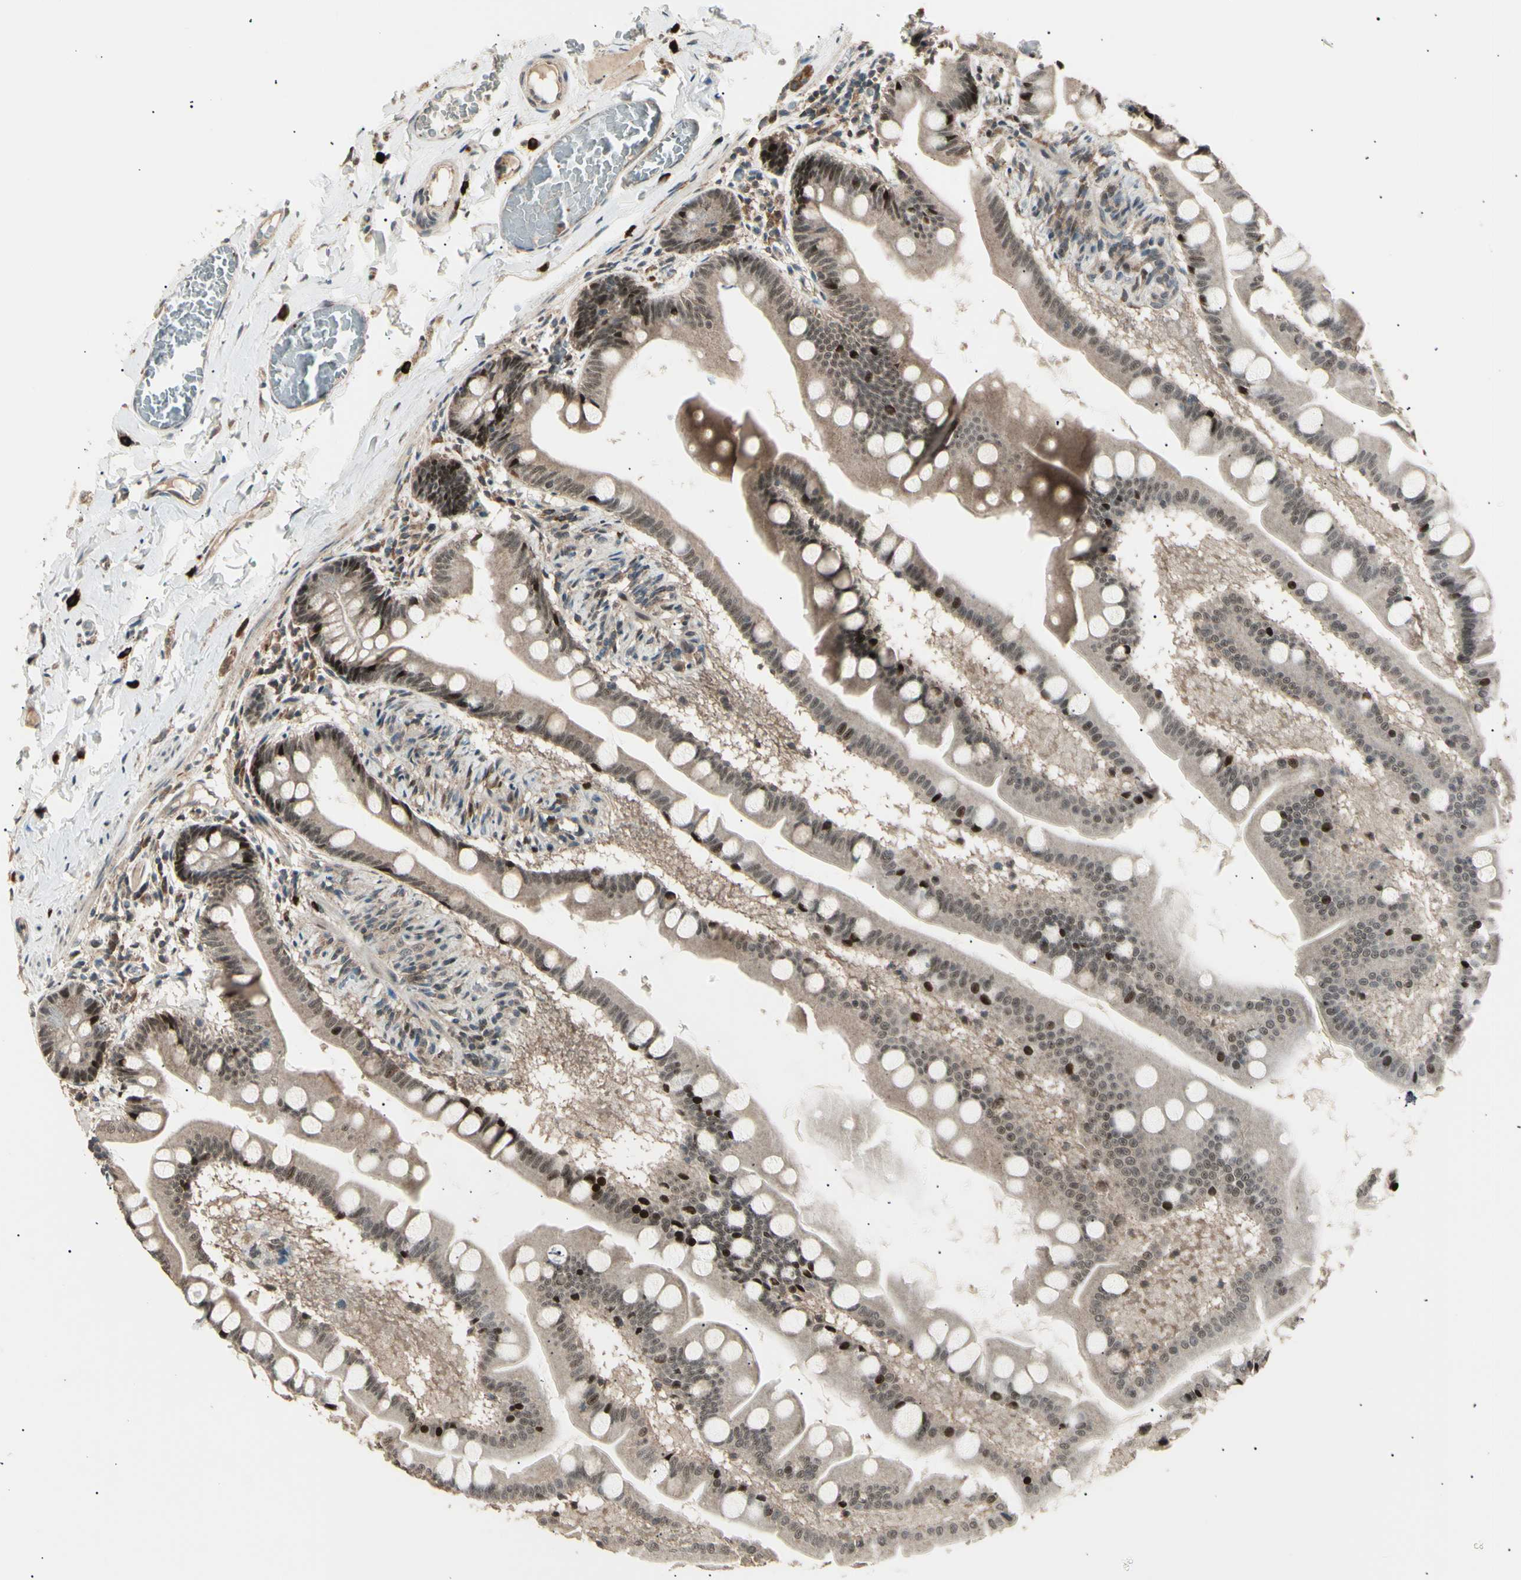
{"staining": {"intensity": "weak", "quantity": ">75%", "location": "cytoplasmic/membranous,nuclear"}, "tissue": "small intestine", "cell_type": "Glandular cells", "image_type": "normal", "snomed": [{"axis": "morphology", "description": "Normal tissue, NOS"}, {"axis": "topography", "description": "Small intestine"}], "caption": "A high-resolution image shows immunohistochemistry (IHC) staining of benign small intestine, which reveals weak cytoplasmic/membranous,nuclear staining in approximately >75% of glandular cells.", "gene": "NUAK2", "patient": {"sex": "male", "age": 41}}